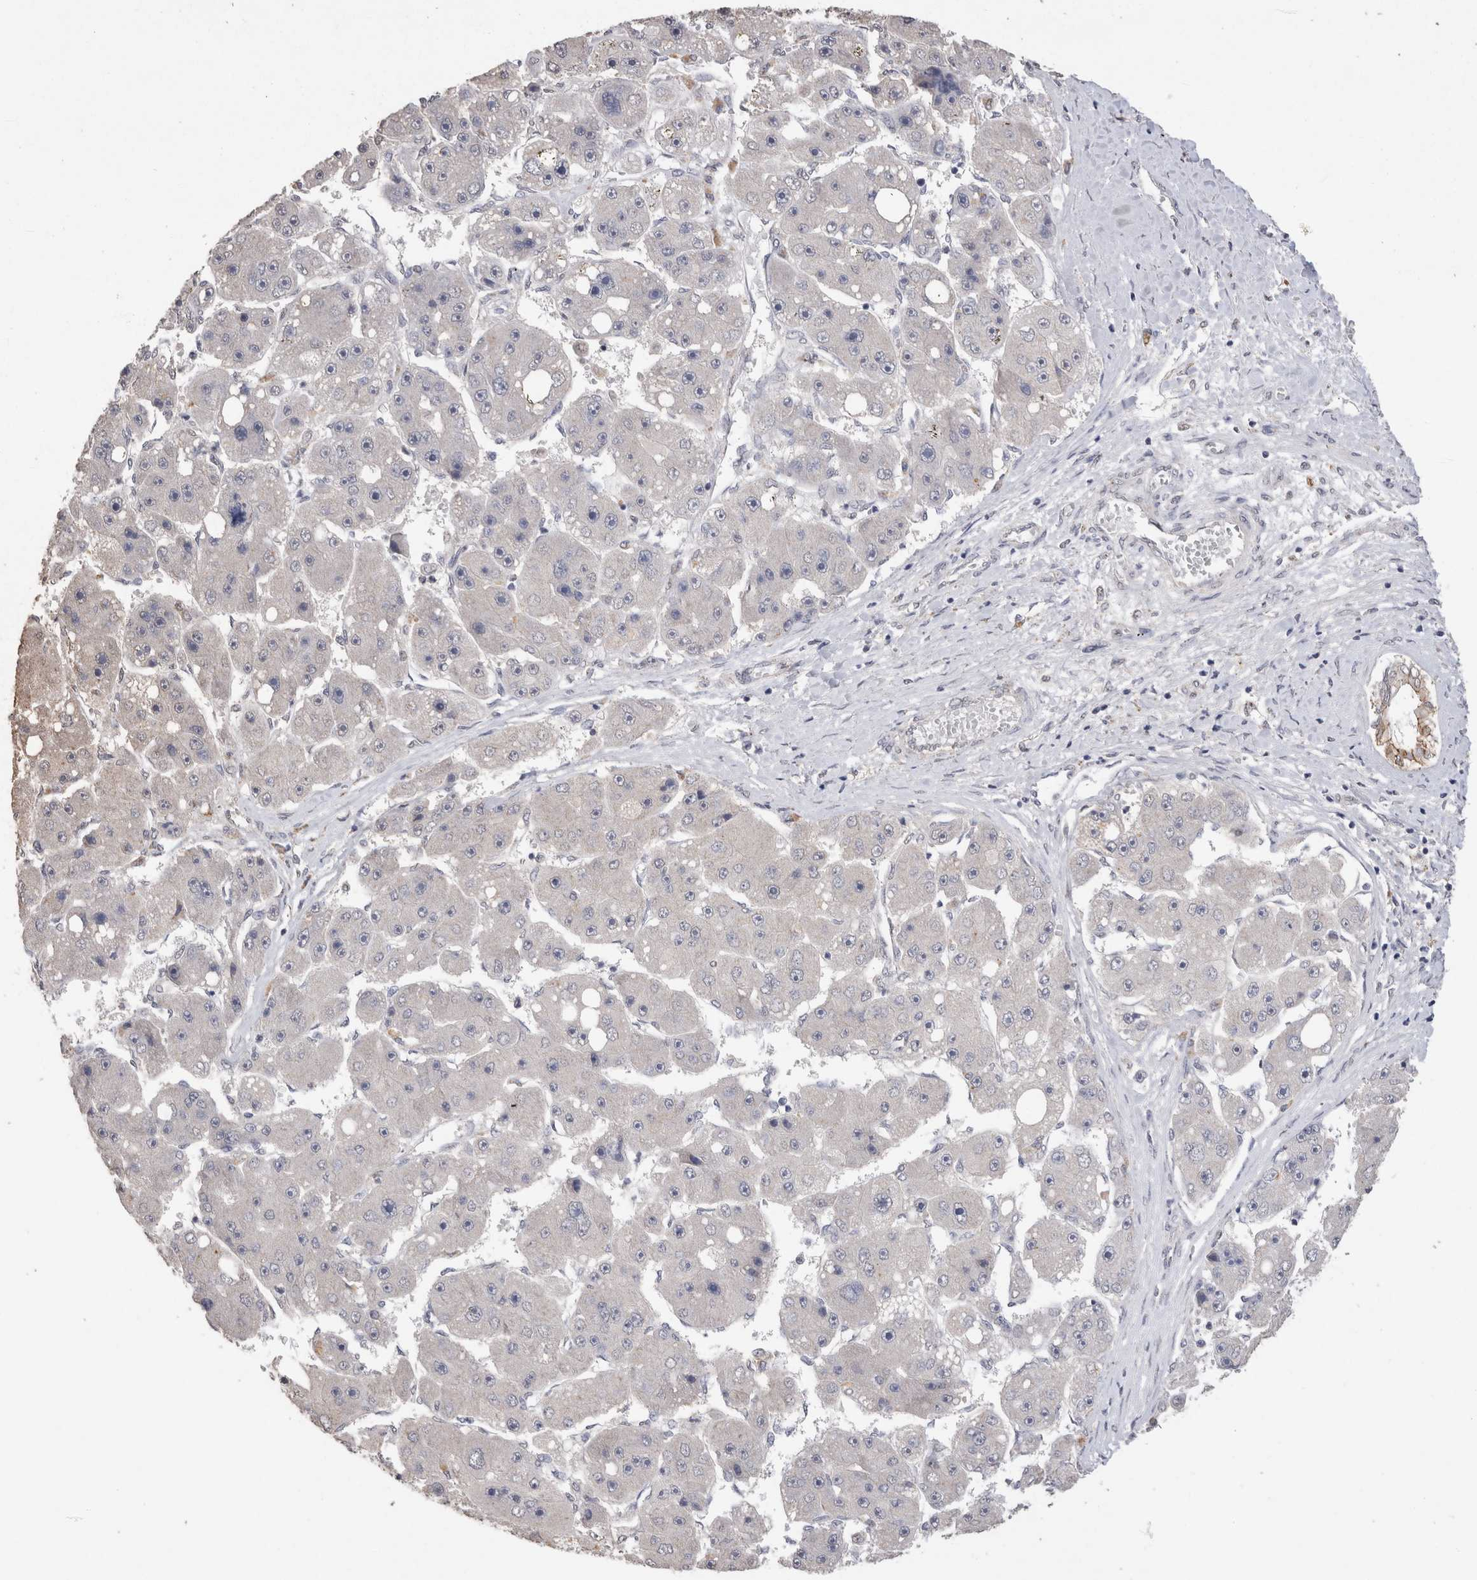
{"staining": {"intensity": "negative", "quantity": "none", "location": "none"}, "tissue": "liver cancer", "cell_type": "Tumor cells", "image_type": "cancer", "snomed": [{"axis": "morphology", "description": "Carcinoma, Hepatocellular, NOS"}, {"axis": "topography", "description": "Liver"}], "caption": "The micrograph reveals no significant staining in tumor cells of hepatocellular carcinoma (liver). The staining is performed using DAB brown chromogen with nuclei counter-stained in using hematoxylin.", "gene": "CDH6", "patient": {"sex": "female", "age": 61}}